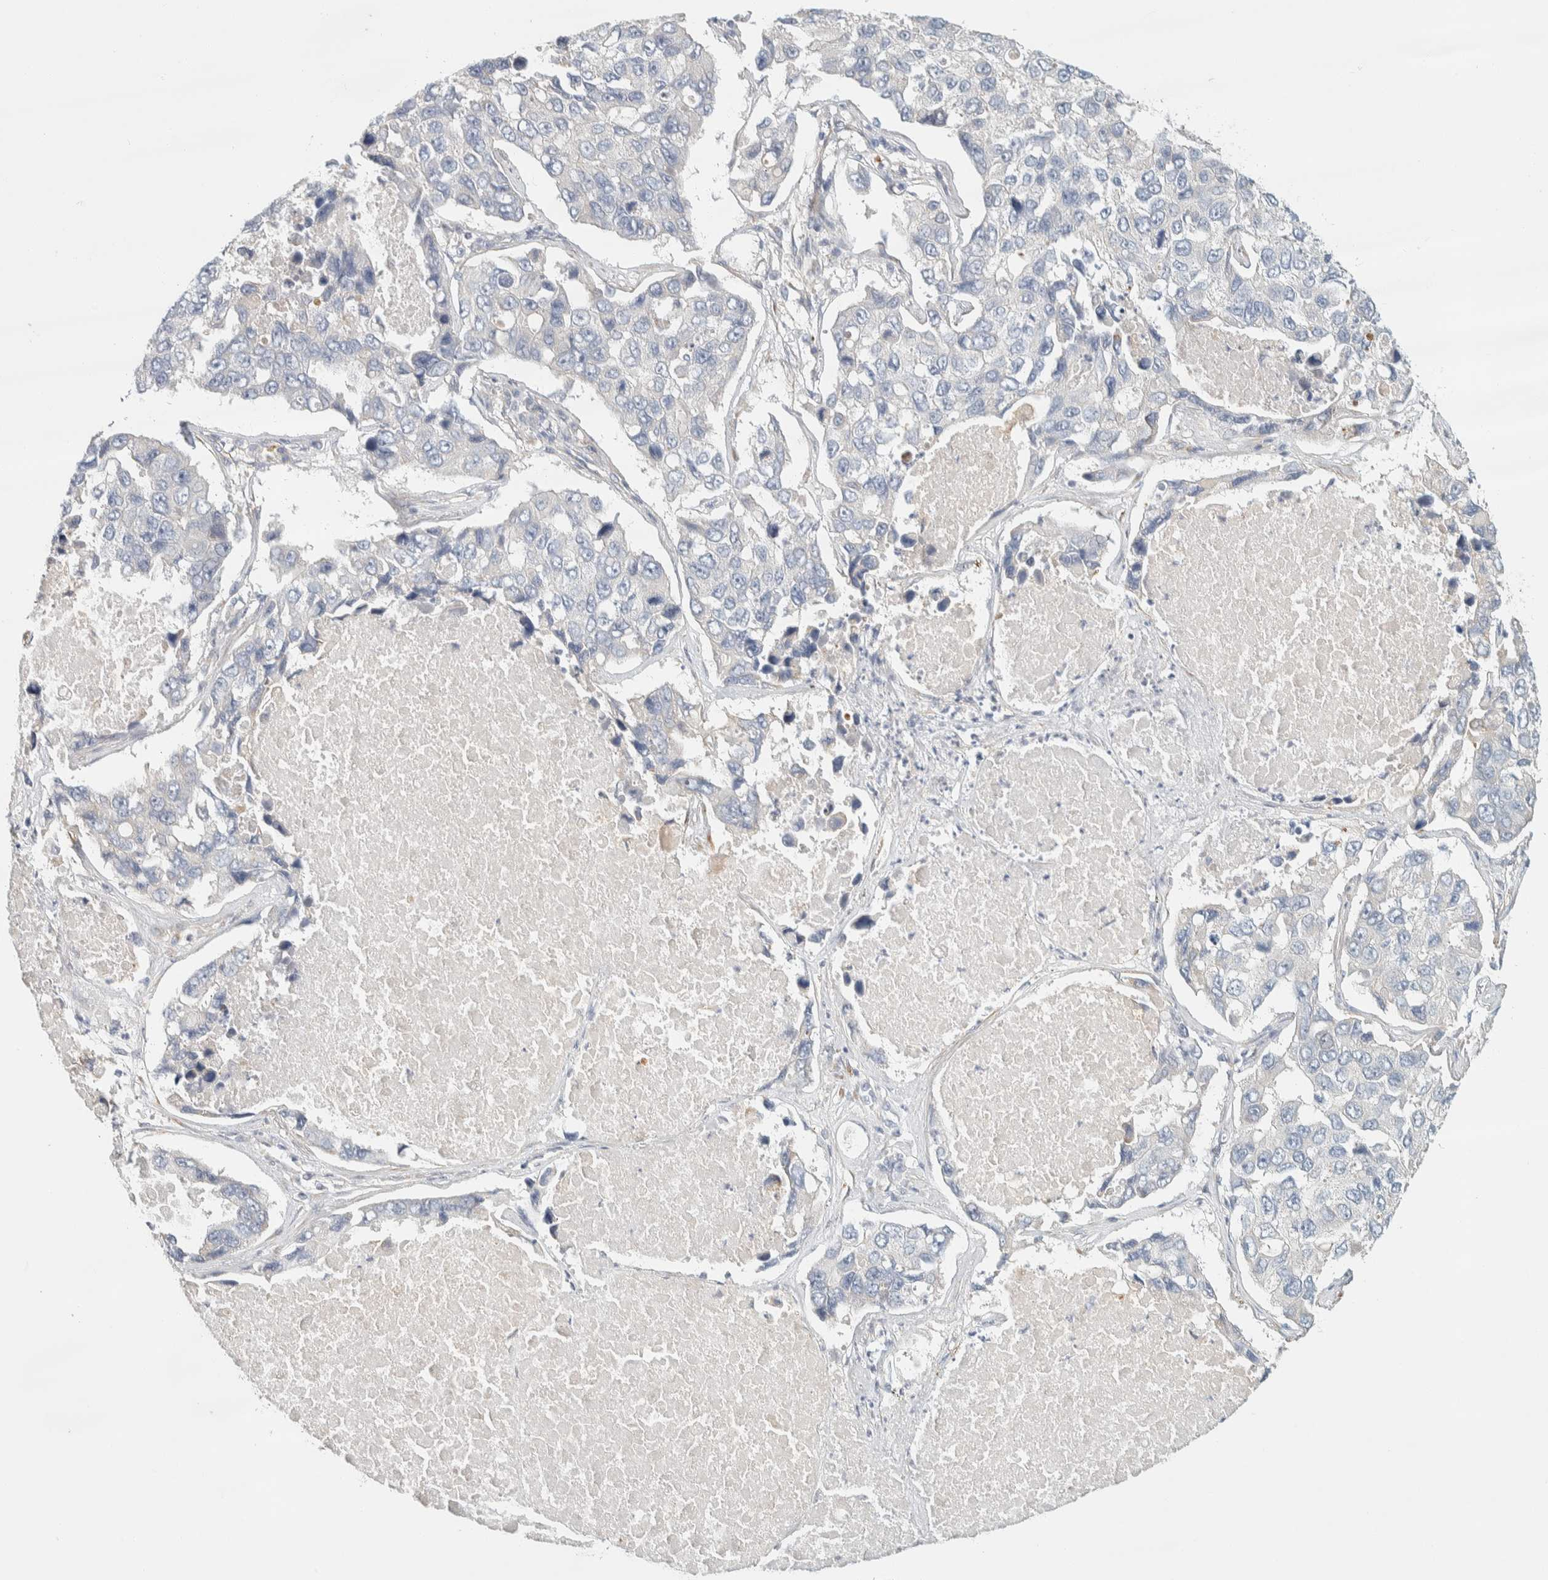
{"staining": {"intensity": "negative", "quantity": "none", "location": "none"}, "tissue": "lung cancer", "cell_type": "Tumor cells", "image_type": "cancer", "snomed": [{"axis": "morphology", "description": "Adenocarcinoma, NOS"}, {"axis": "topography", "description": "Lung"}], "caption": "An immunohistochemistry photomicrograph of adenocarcinoma (lung) is shown. There is no staining in tumor cells of adenocarcinoma (lung).", "gene": "CDR2", "patient": {"sex": "male", "age": 64}}